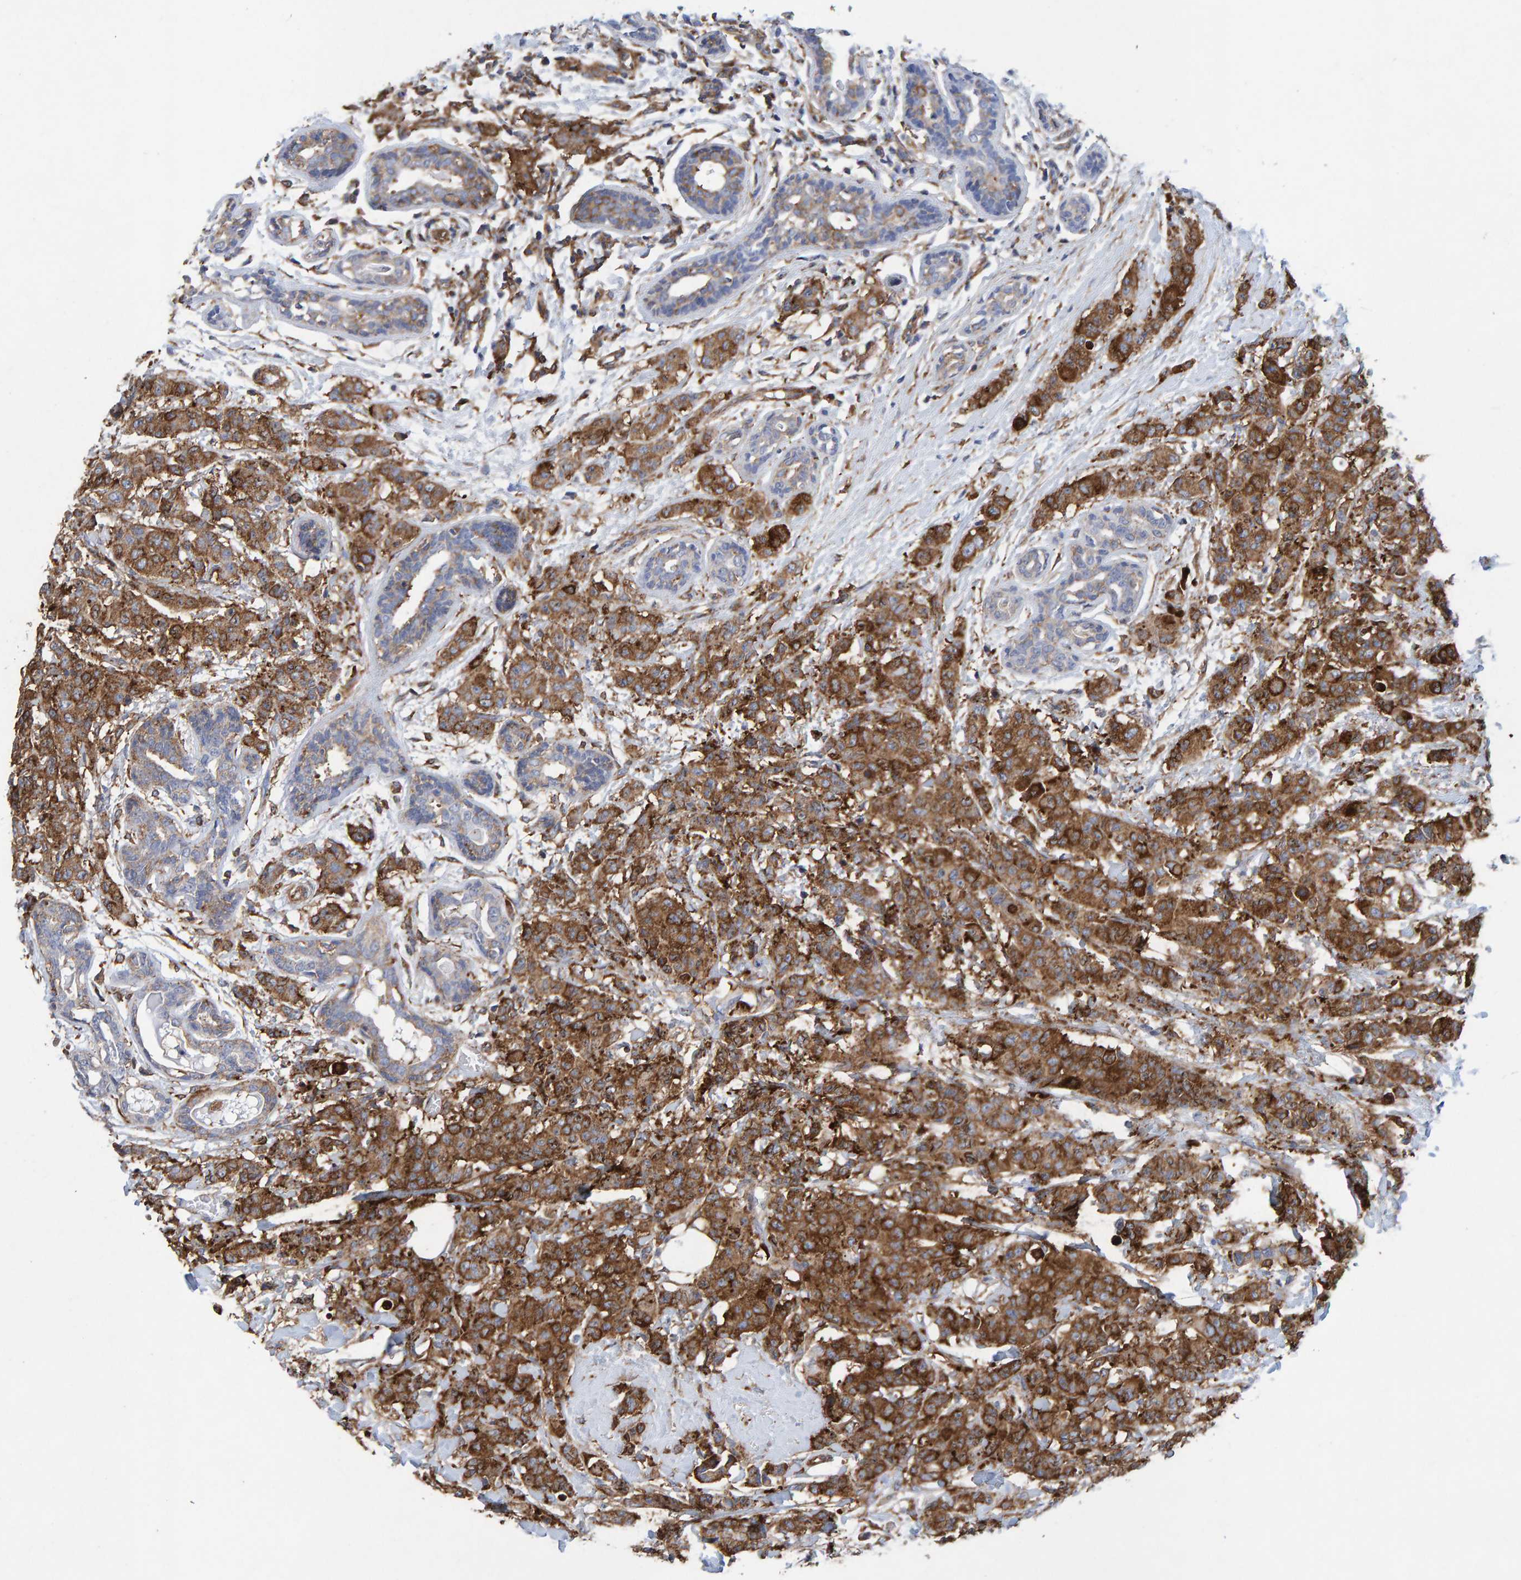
{"staining": {"intensity": "strong", "quantity": ">75%", "location": "cytoplasmic/membranous"}, "tissue": "breast cancer", "cell_type": "Tumor cells", "image_type": "cancer", "snomed": [{"axis": "morphology", "description": "Normal tissue, NOS"}, {"axis": "morphology", "description": "Duct carcinoma"}, {"axis": "topography", "description": "Breast"}], "caption": "Immunohistochemical staining of human breast cancer displays high levels of strong cytoplasmic/membranous positivity in about >75% of tumor cells.", "gene": "MVP", "patient": {"sex": "female", "age": 40}}